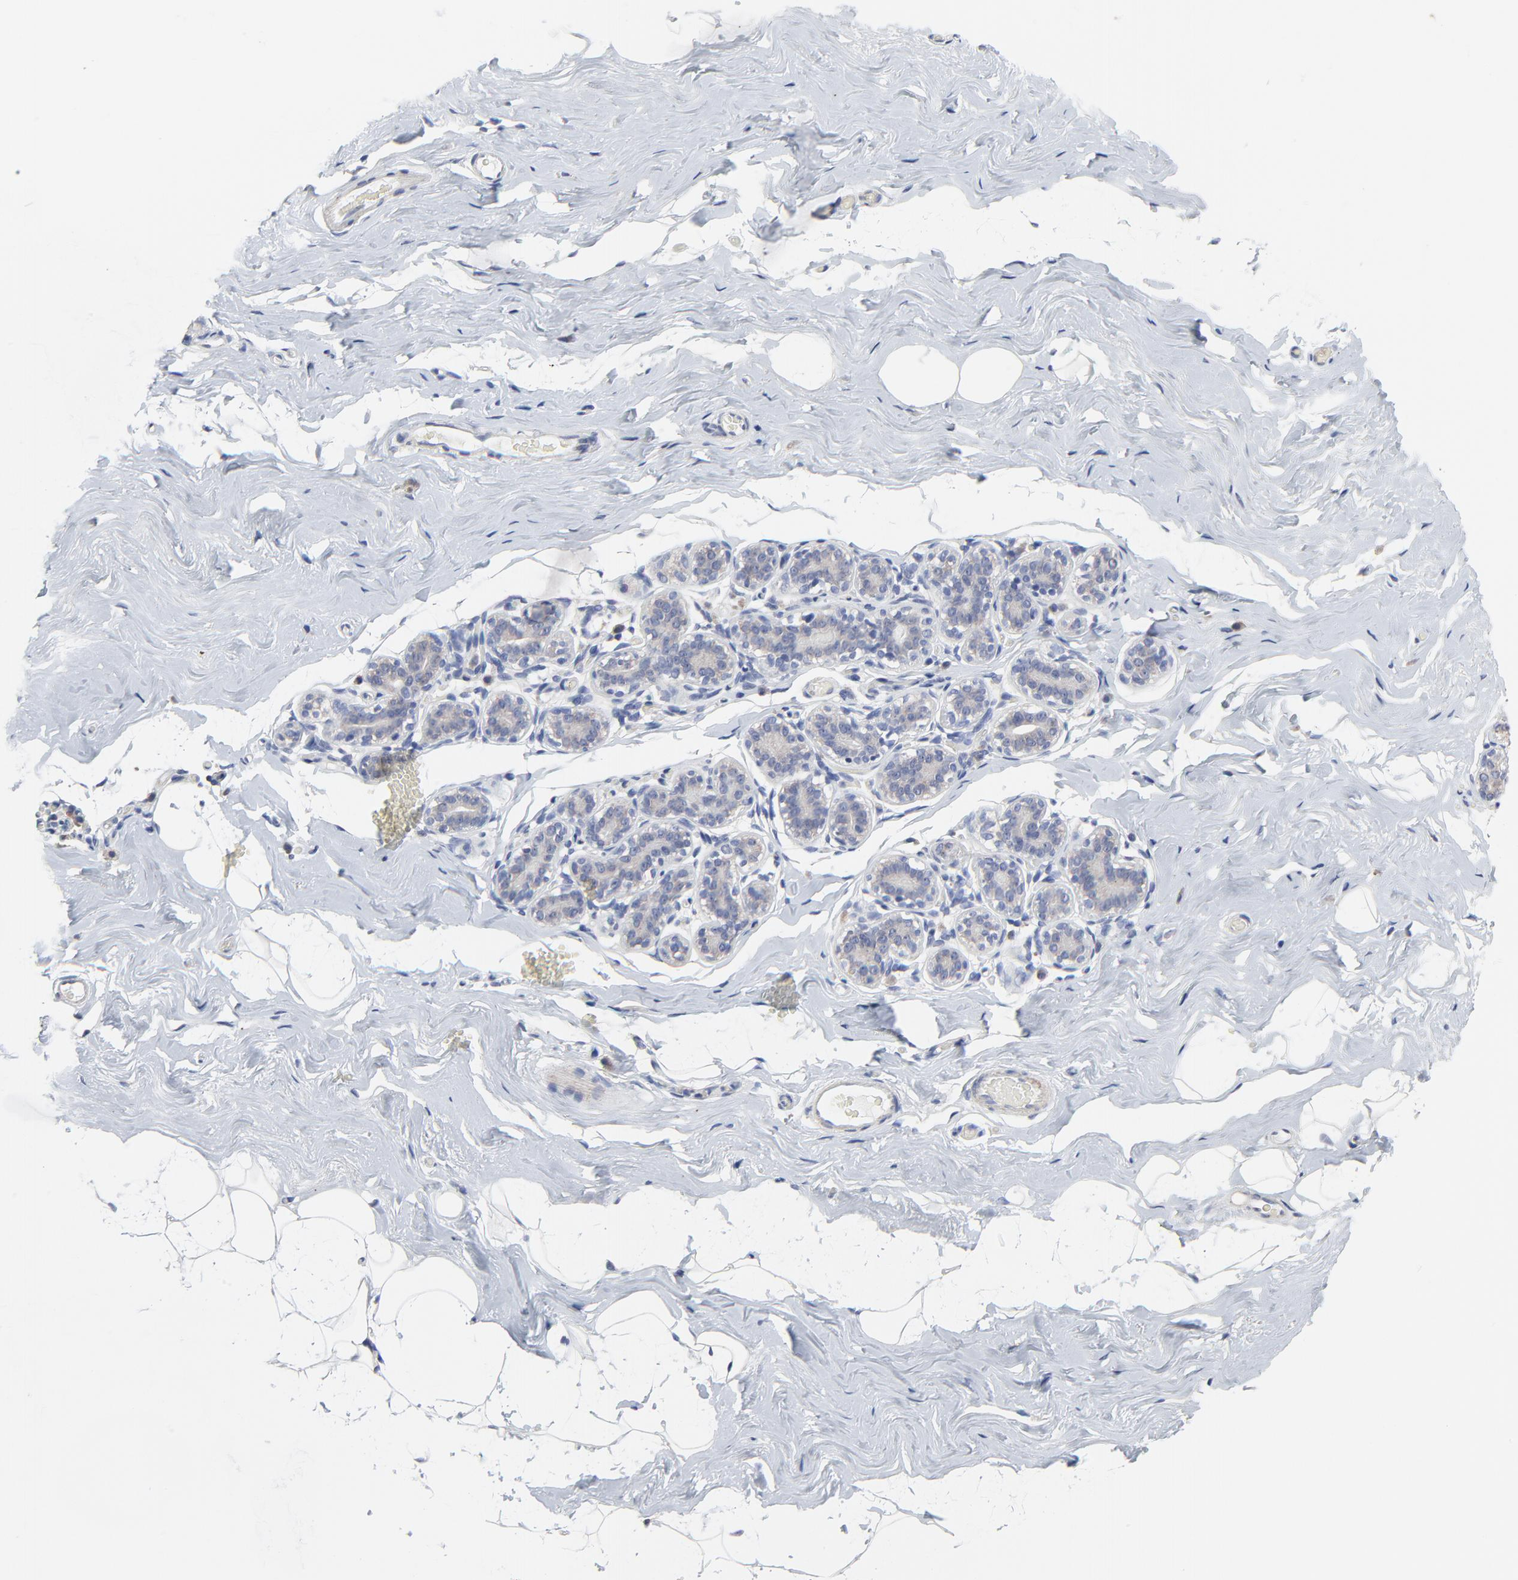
{"staining": {"intensity": "negative", "quantity": "none", "location": "none"}, "tissue": "breast", "cell_type": "Adipocytes", "image_type": "normal", "snomed": [{"axis": "morphology", "description": "Normal tissue, NOS"}, {"axis": "topography", "description": "Breast"}, {"axis": "topography", "description": "Soft tissue"}], "caption": "High power microscopy image of an immunohistochemistry photomicrograph of normal breast, revealing no significant staining in adipocytes.", "gene": "DHRSX", "patient": {"sex": "female", "age": 75}}